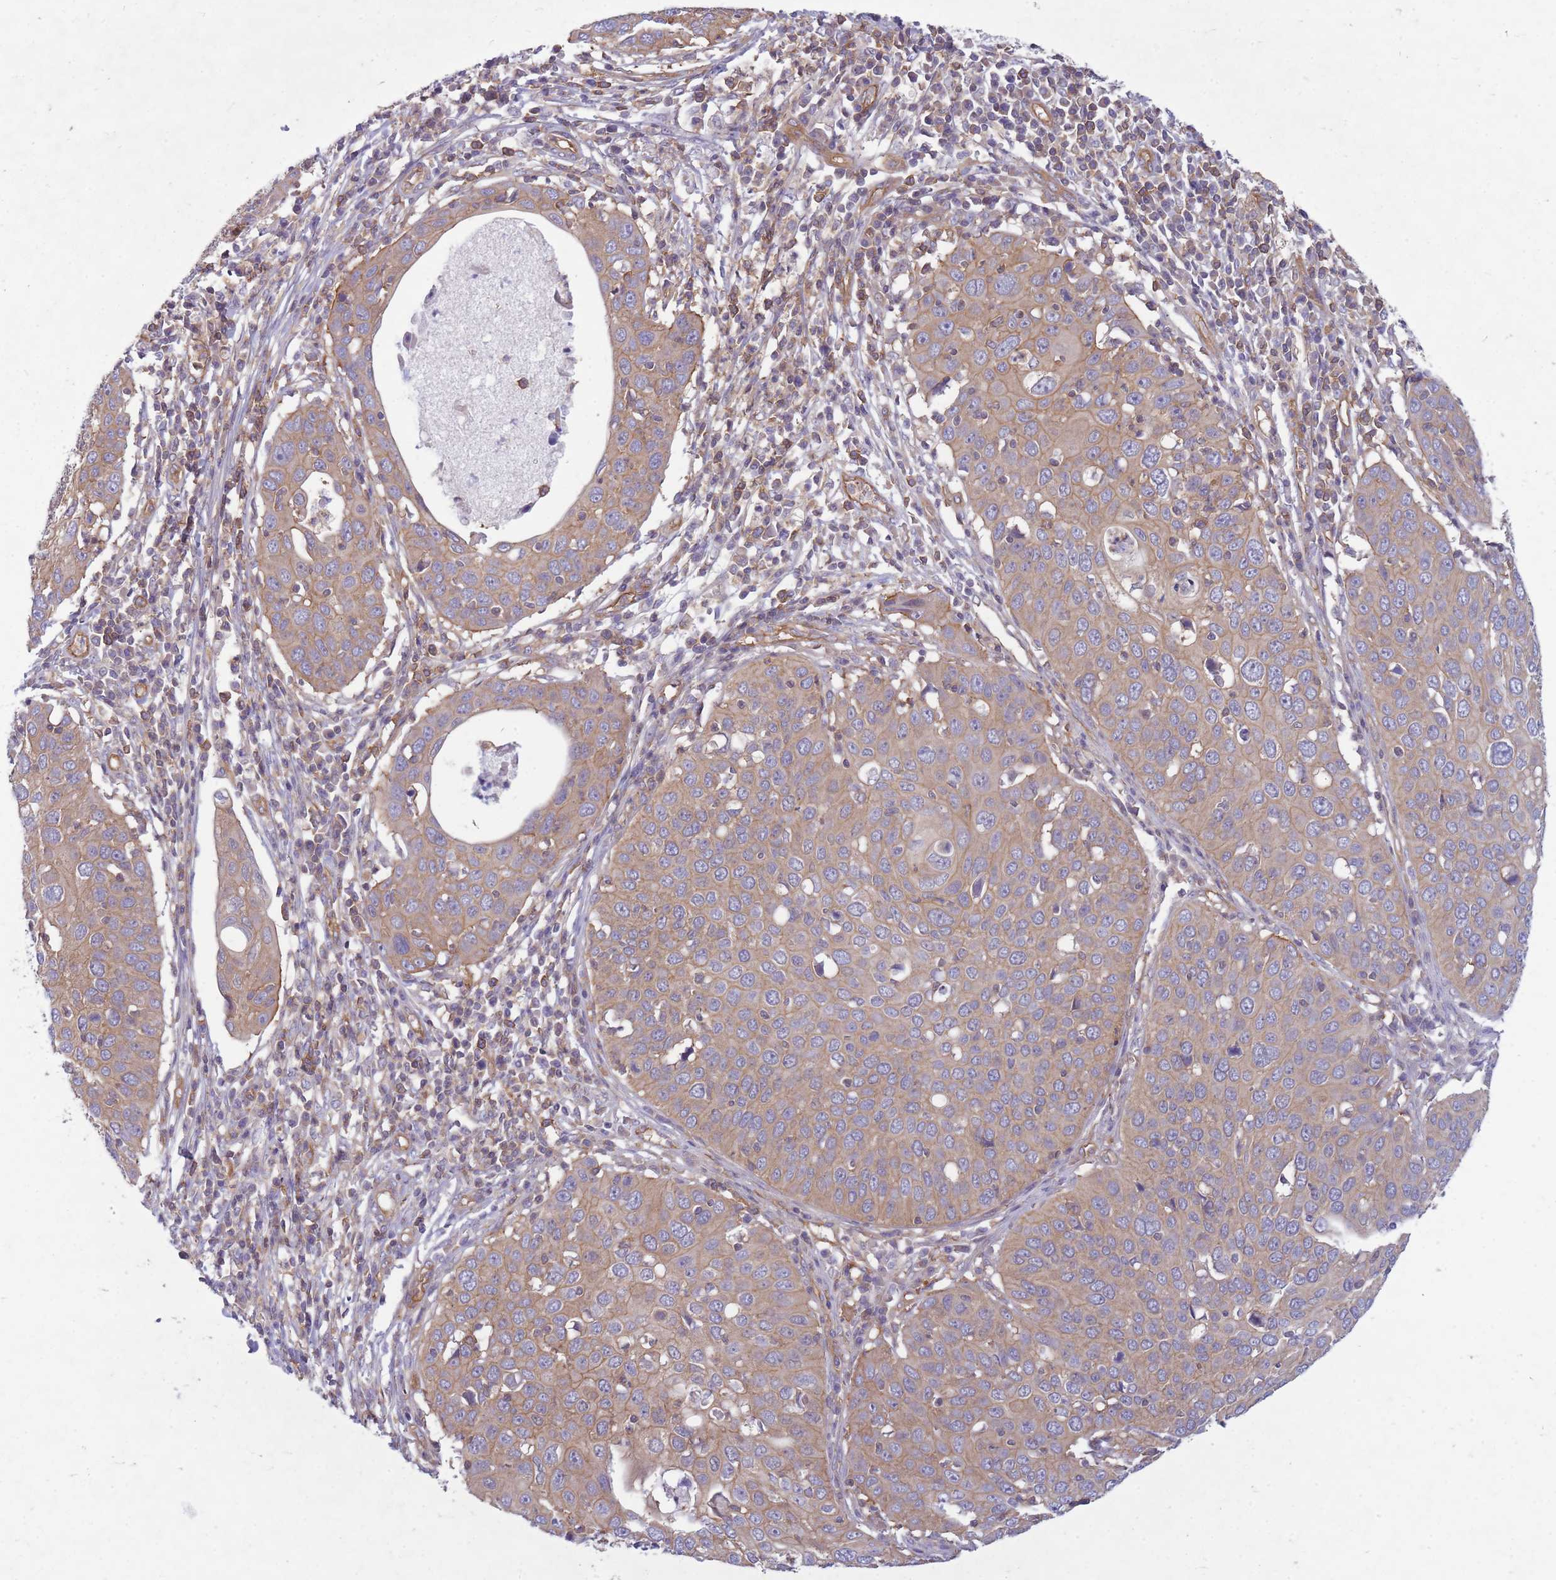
{"staining": {"intensity": "moderate", "quantity": "25%-75%", "location": "cytoplasmic/membranous"}, "tissue": "cervical cancer", "cell_type": "Tumor cells", "image_type": "cancer", "snomed": [{"axis": "morphology", "description": "Squamous cell carcinoma, NOS"}, {"axis": "topography", "description": "Cervix"}], "caption": "The photomicrograph demonstrates immunohistochemical staining of cervical cancer (squamous cell carcinoma). There is moderate cytoplasmic/membranous staining is identified in about 25%-75% of tumor cells. The protein of interest is shown in brown color, while the nuclei are stained blue.", "gene": "GGA1", "patient": {"sex": "female", "age": 36}}